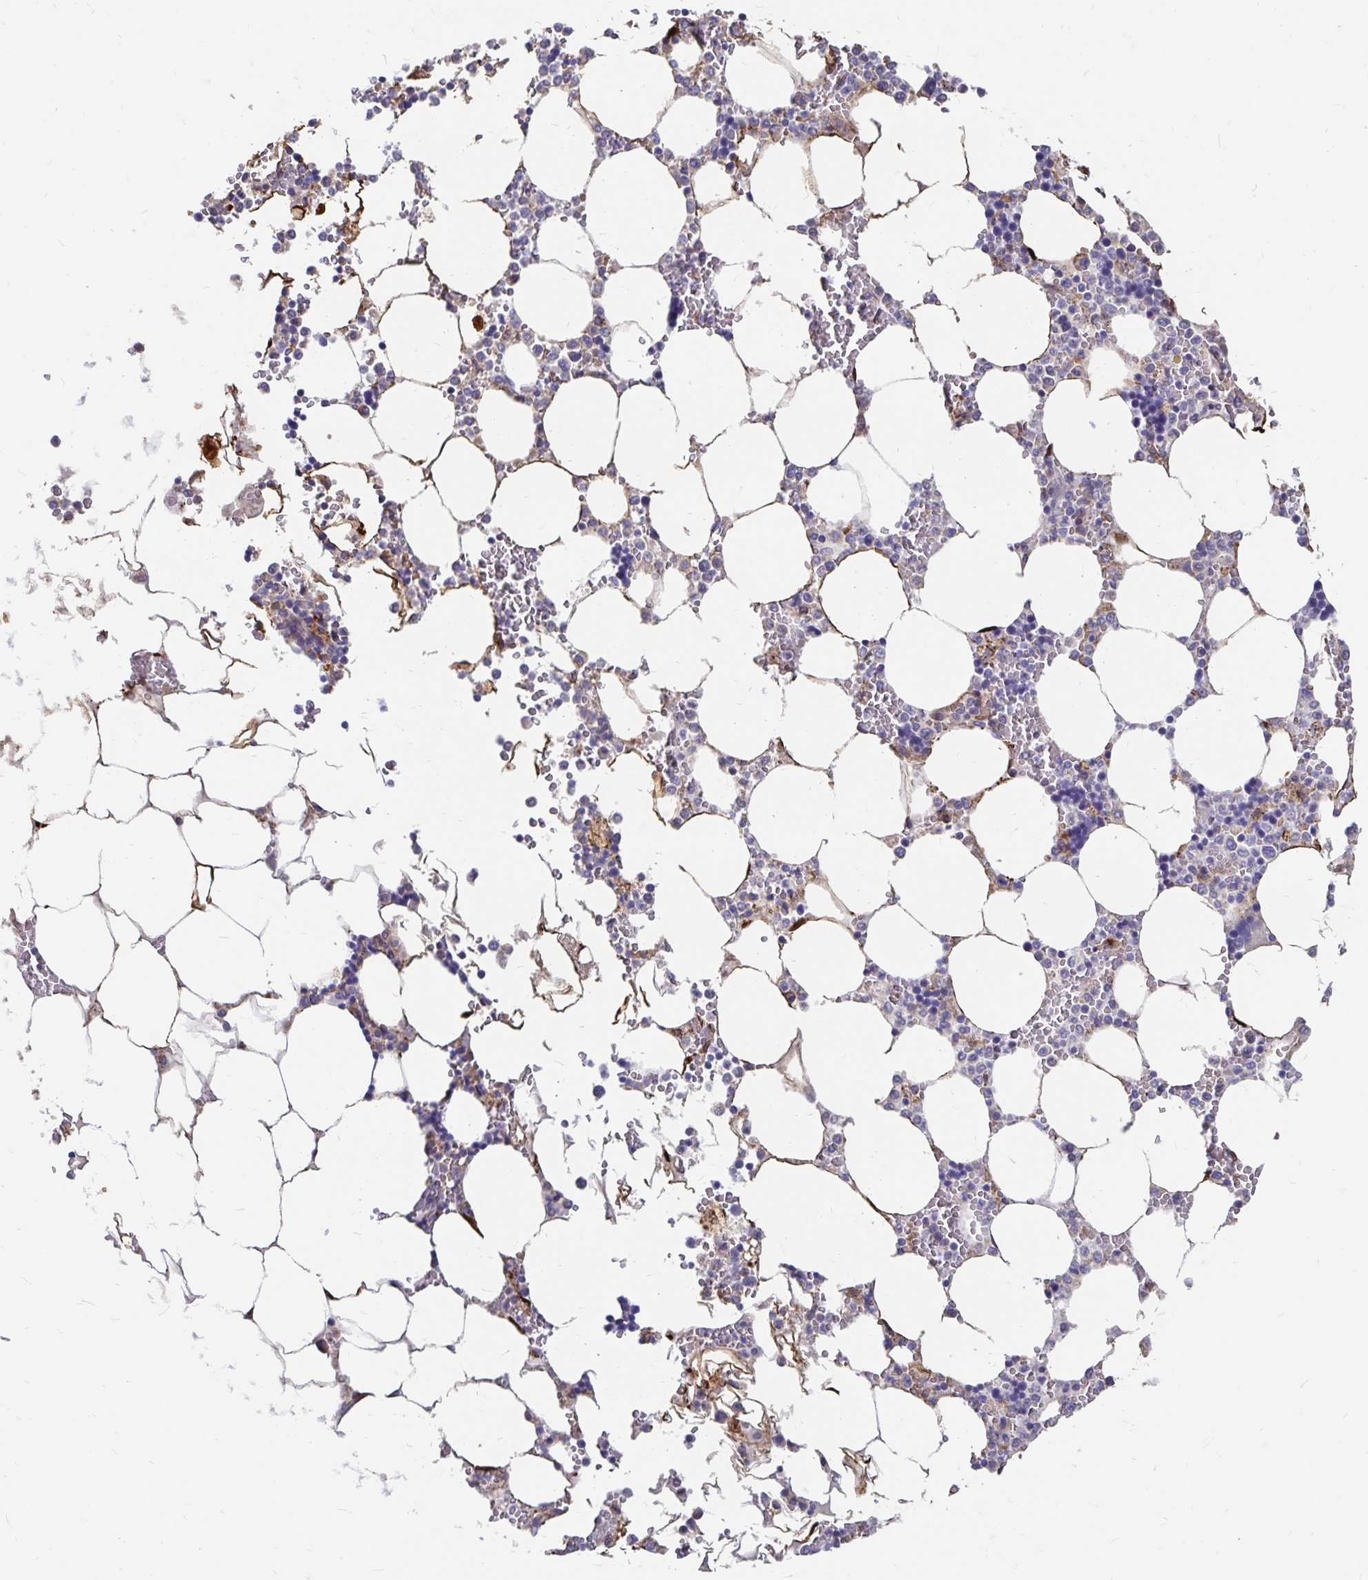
{"staining": {"intensity": "negative", "quantity": "none", "location": "none"}, "tissue": "bone marrow", "cell_type": "Hematopoietic cells", "image_type": "normal", "snomed": [{"axis": "morphology", "description": "Normal tissue, NOS"}, {"axis": "topography", "description": "Bone marrow"}], "caption": "A high-resolution histopathology image shows IHC staining of benign bone marrow, which shows no significant expression in hematopoietic cells. (Stains: DAB IHC with hematoxylin counter stain, Microscopy: brightfield microscopy at high magnification).", "gene": "CDKL1", "patient": {"sex": "male", "age": 64}}